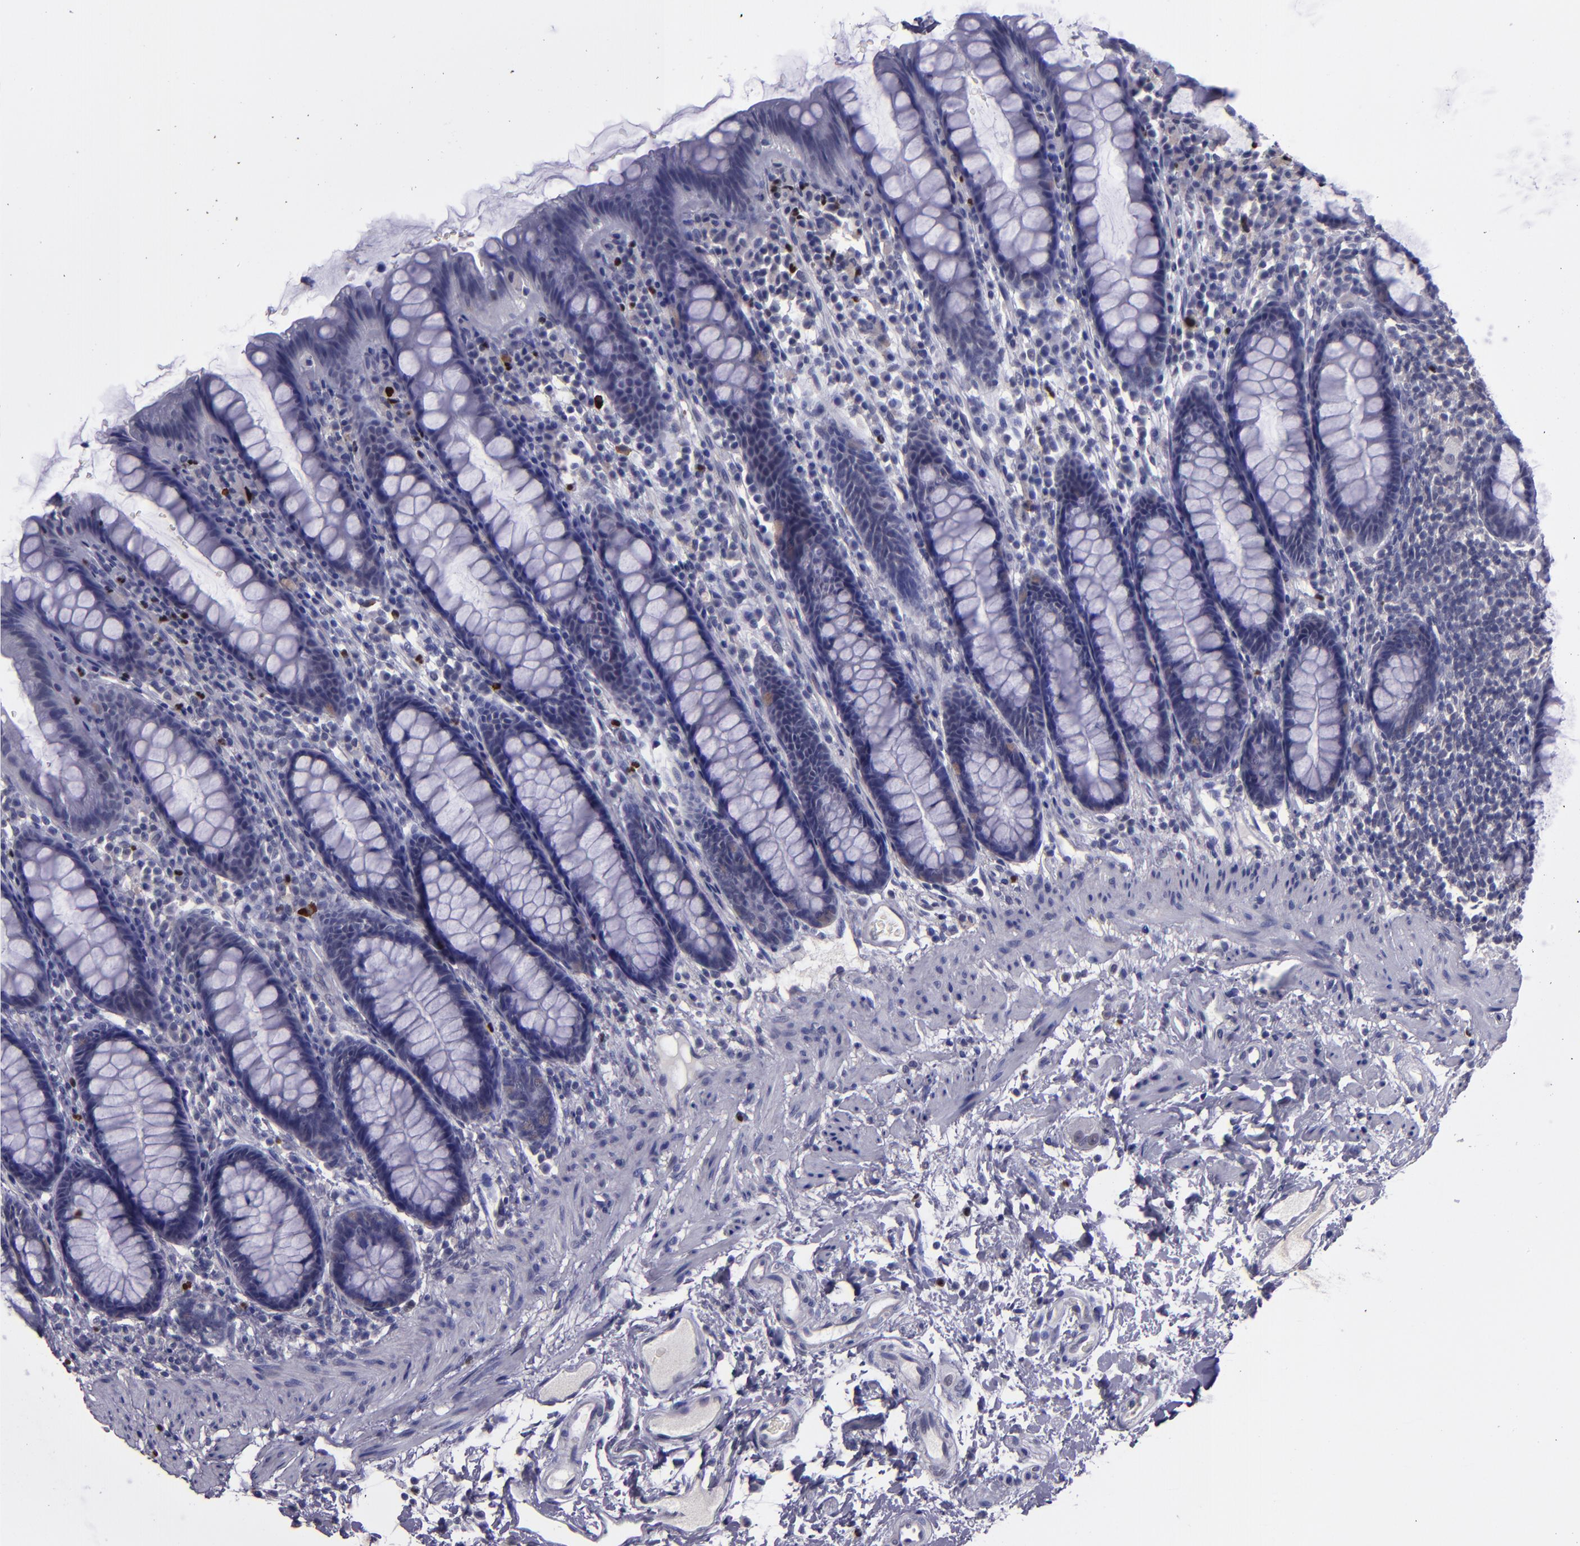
{"staining": {"intensity": "negative", "quantity": "none", "location": "none"}, "tissue": "rectum", "cell_type": "Glandular cells", "image_type": "normal", "snomed": [{"axis": "morphology", "description": "Normal tissue, NOS"}, {"axis": "topography", "description": "Rectum"}], "caption": "Micrograph shows no protein positivity in glandular cells of benign rectum. (Immunohistochemistry, brightfield microscopy, high magnification).", "gene": "CEBPE", "patient": {"sex": "male", "age": 92}}